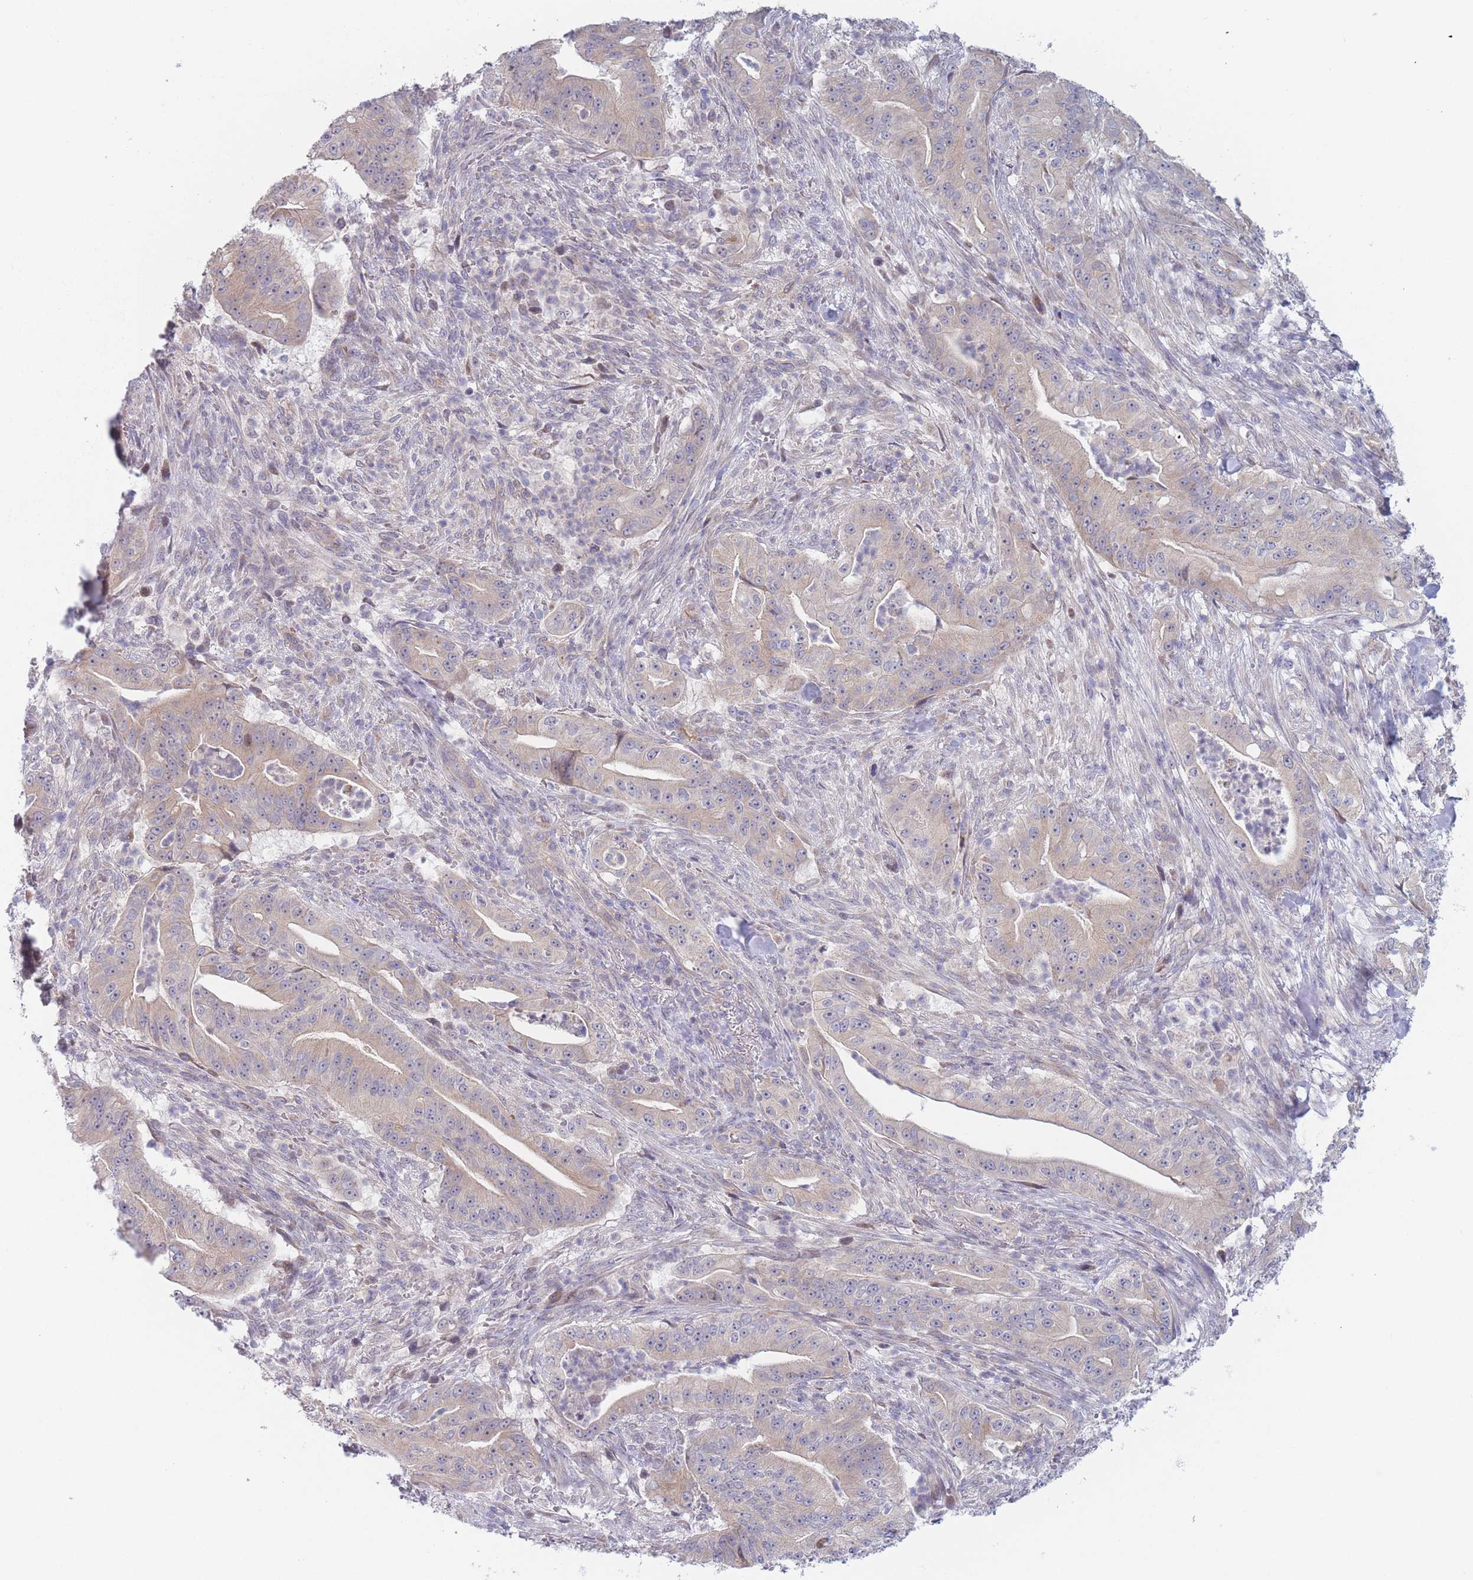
{"staining": {"intensity": "weak", "quantity": "25%-75%", "location": "cytoplasmic/membranous"}, "tissue": "pancreatic cancer", "cell_type": "Tumor cells", "image_type": "cancer", "snomed": [{"axis": "morphology", "description": "Adenocarcinoma, NOS"}, {"axis": "topography", "description": "Pancreas"}], "caption": "Immunohistochemical staining of pancreatic cancer (adenocarcinoma) shows weak cytoplasmic/membranous protein positivity in approximately 25%-75% of tumor cells.", "gene": "FAM227B", "patient": {"sex": "male", "age": 71}}